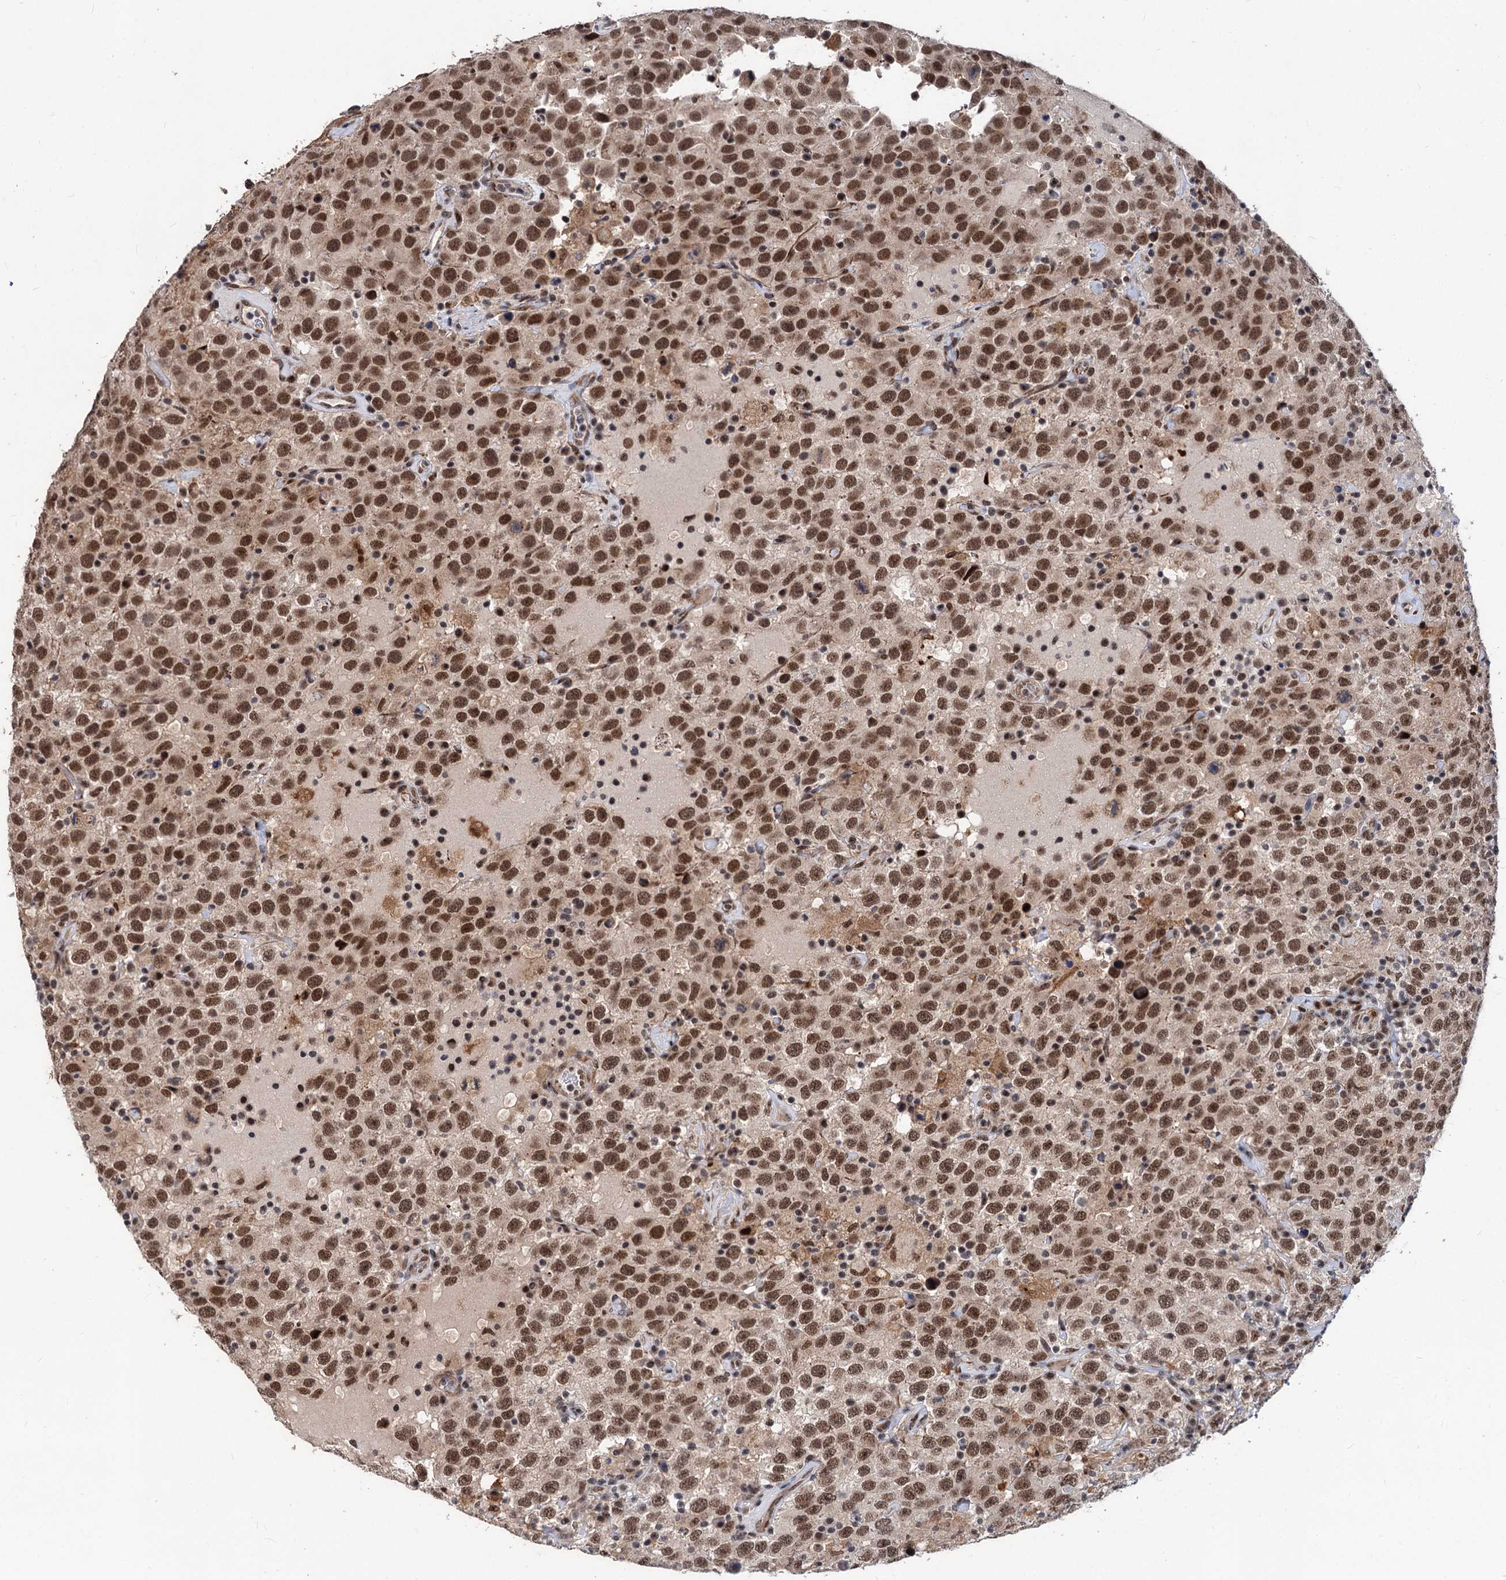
{"staining": {"intensity": "moderate", "quantity": ">75%", "location": "nuclear"}, "tissue": "testis cancer", "cell_type": "Tumor cells", "image_type": "cancer", "snomed": [{"axis": "morphology", "description": "Seminoma, NOS"}, {"axis": "topography", "description": "Testis"}], "caption": "Immunohistochemistry (IHC) histopathology image of neoplastic tissue: human testis cancer stained using IHC shows medium levels of moderate protein expression localized specifically in the nuclear of tumor cells, appearing as a nuclear brown color.", "gene": "PHF8", "patient": {"sex": "male", "age": 41}}